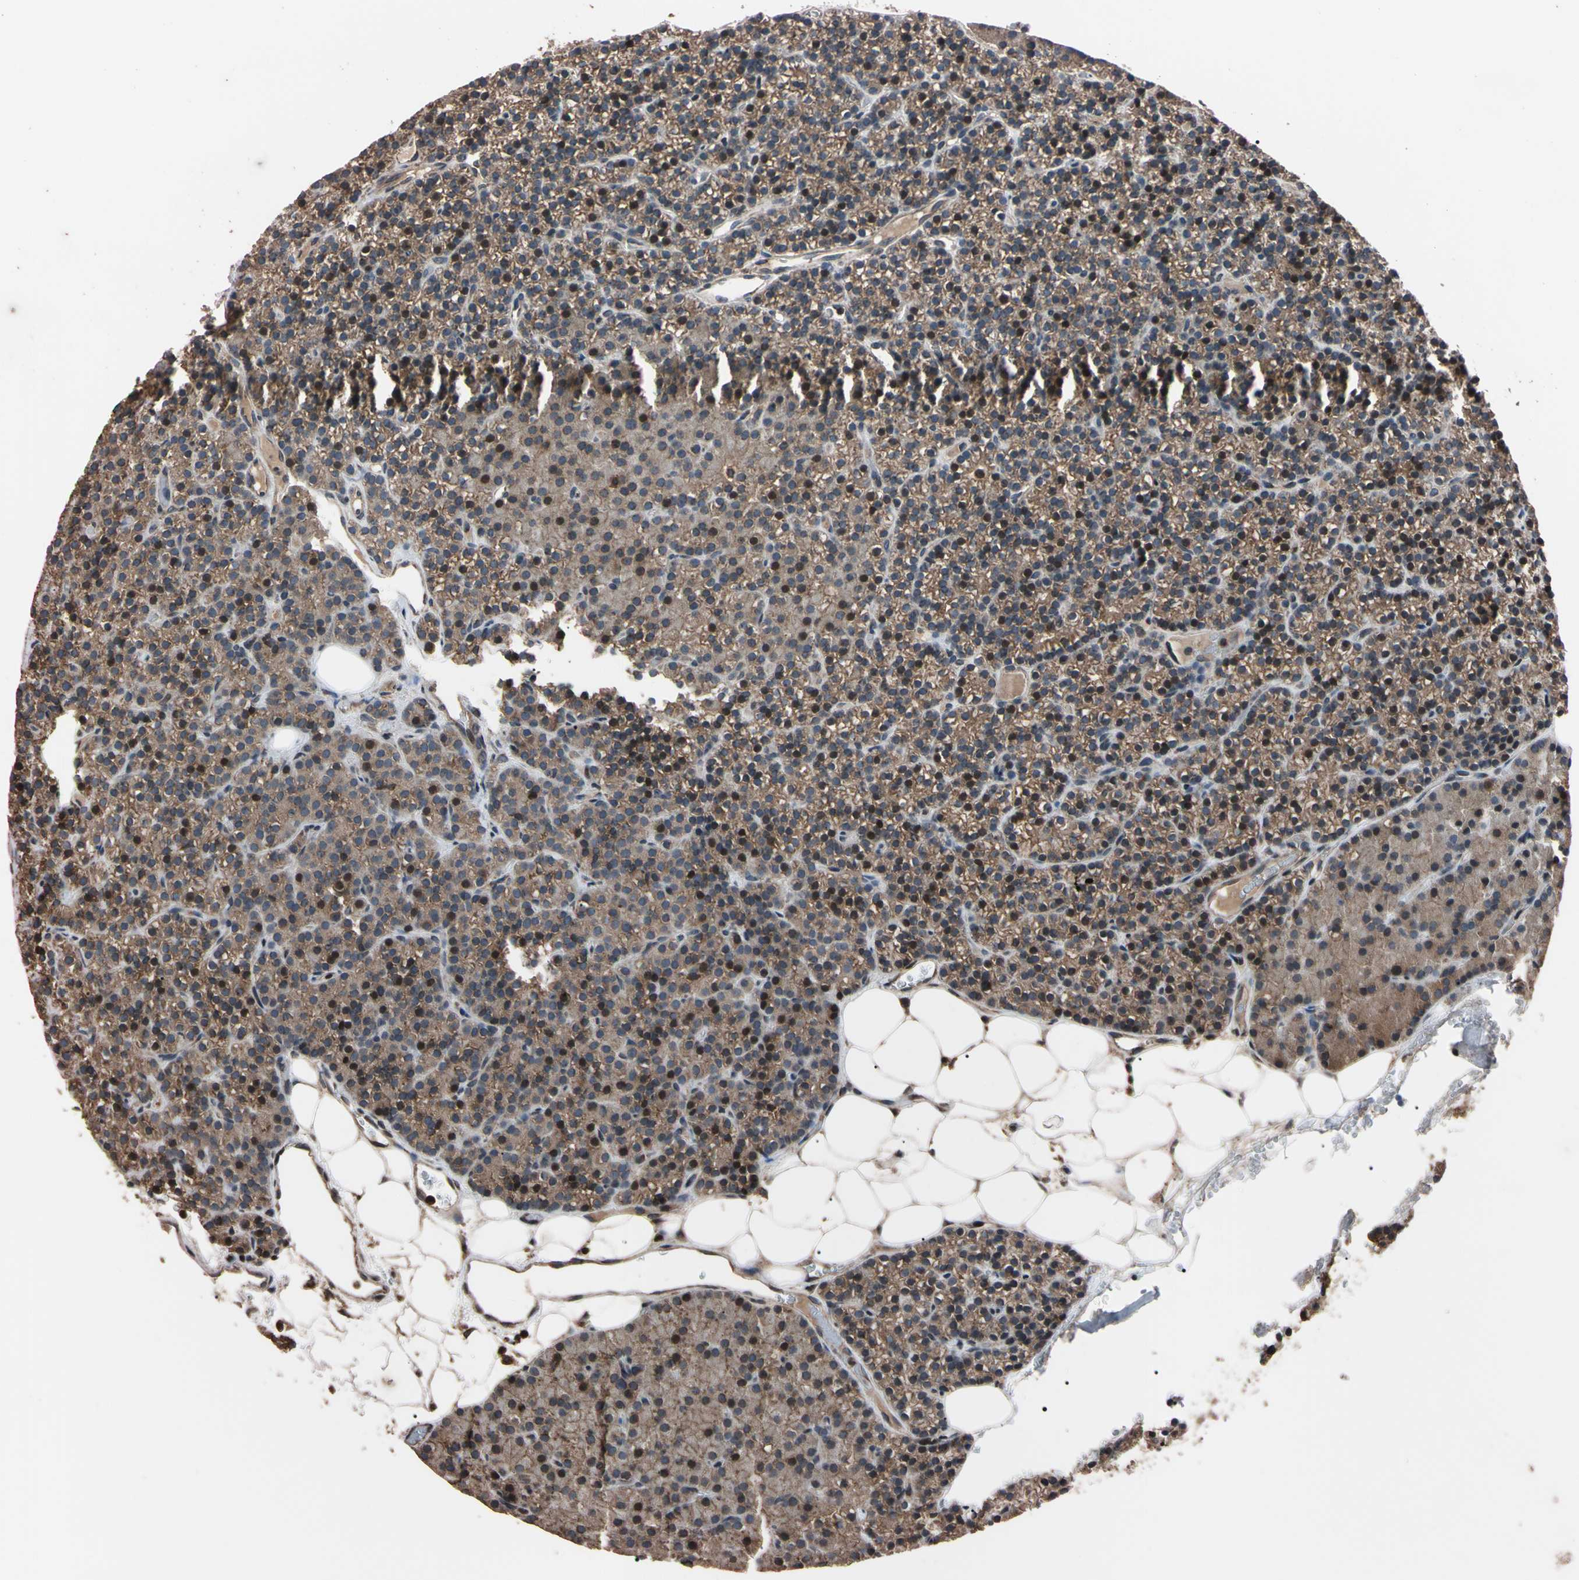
{"staining": {"intensity": "moderate", "quantity": "25%-75%", "location": "cytoplasmic/membranous,nuclear"}, "tissue": "parathyroid gland", "cell_type": "Glandular cells", "image_type": "normal", "snomed": [{"axis": "morphology", "description": "Normal tissue, NOS"}, {"axis": "morphology", "description": "Hyperplasia, NOS"}, {"axis": "topography", "description": "Parathyroid gland"}], "caption": "Human parathyroid gland stained with a brown dye exhibits moderate cytoplasmic/membranous,nuclear positive expression in approximately 25%-75% of glandular cells.", "gene": "TNFRSF1A", "patient": {"sex": "male", "age": 44}}